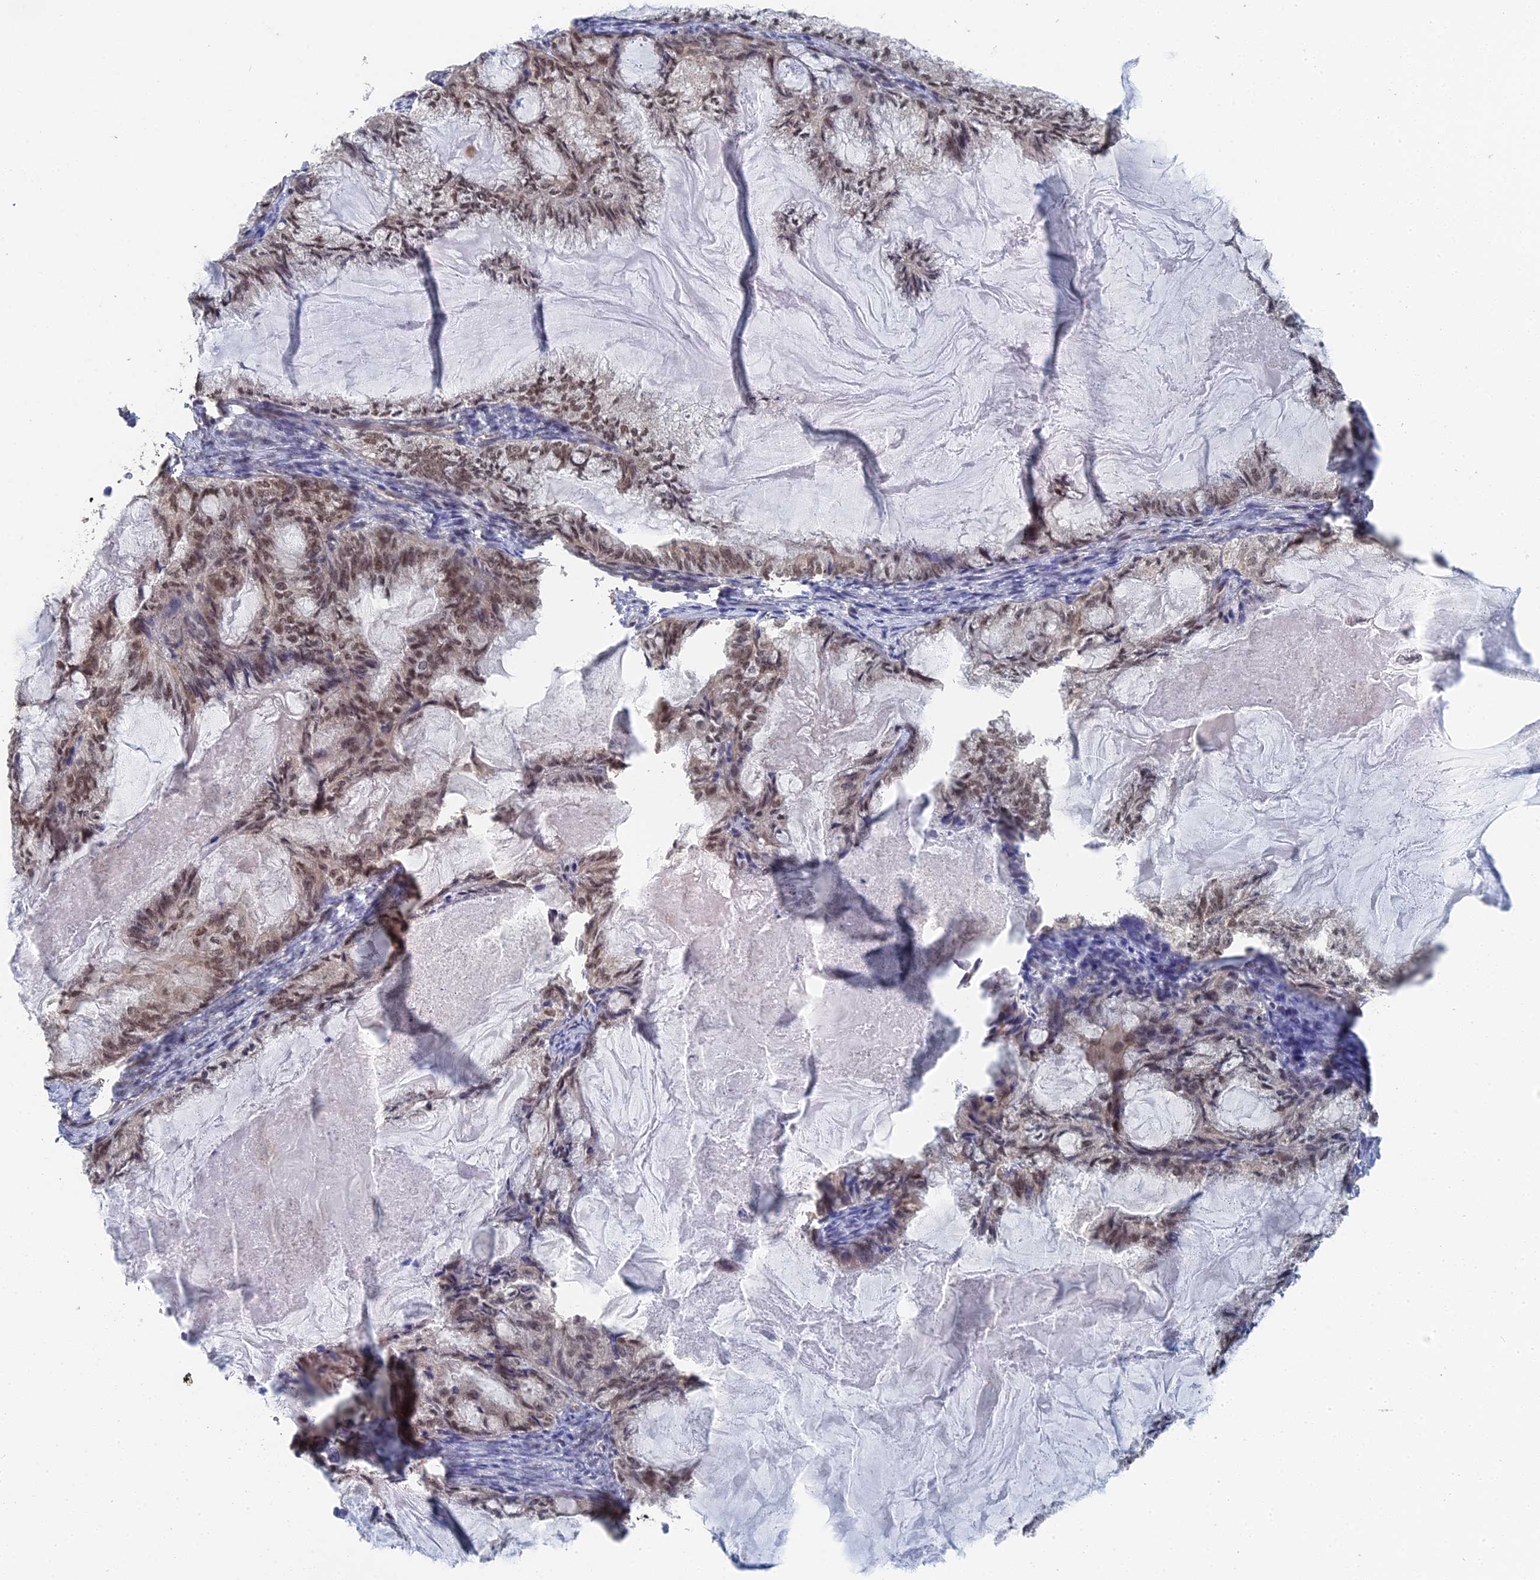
{"staining": {"intensity": "moderate", "quantity": ">75%", "location": "nuclear"}, "tissue": "endometrial cancer", "cell_type": "Tumor cells", "image_type": "cancer", "snomed": [{"axis": "morphology", "description": "Adenocarcinoma, NOS"}, {"axis": "topography", "description": "Endometrium"}], "caption": "The histopathology image shows a brown stain indicating the presence of a protein in the nuclear of tumor cells in endometrial adenocarcinoma.", "gene": "TSSC4", "patient": {"sex": "female", "age": 86}}